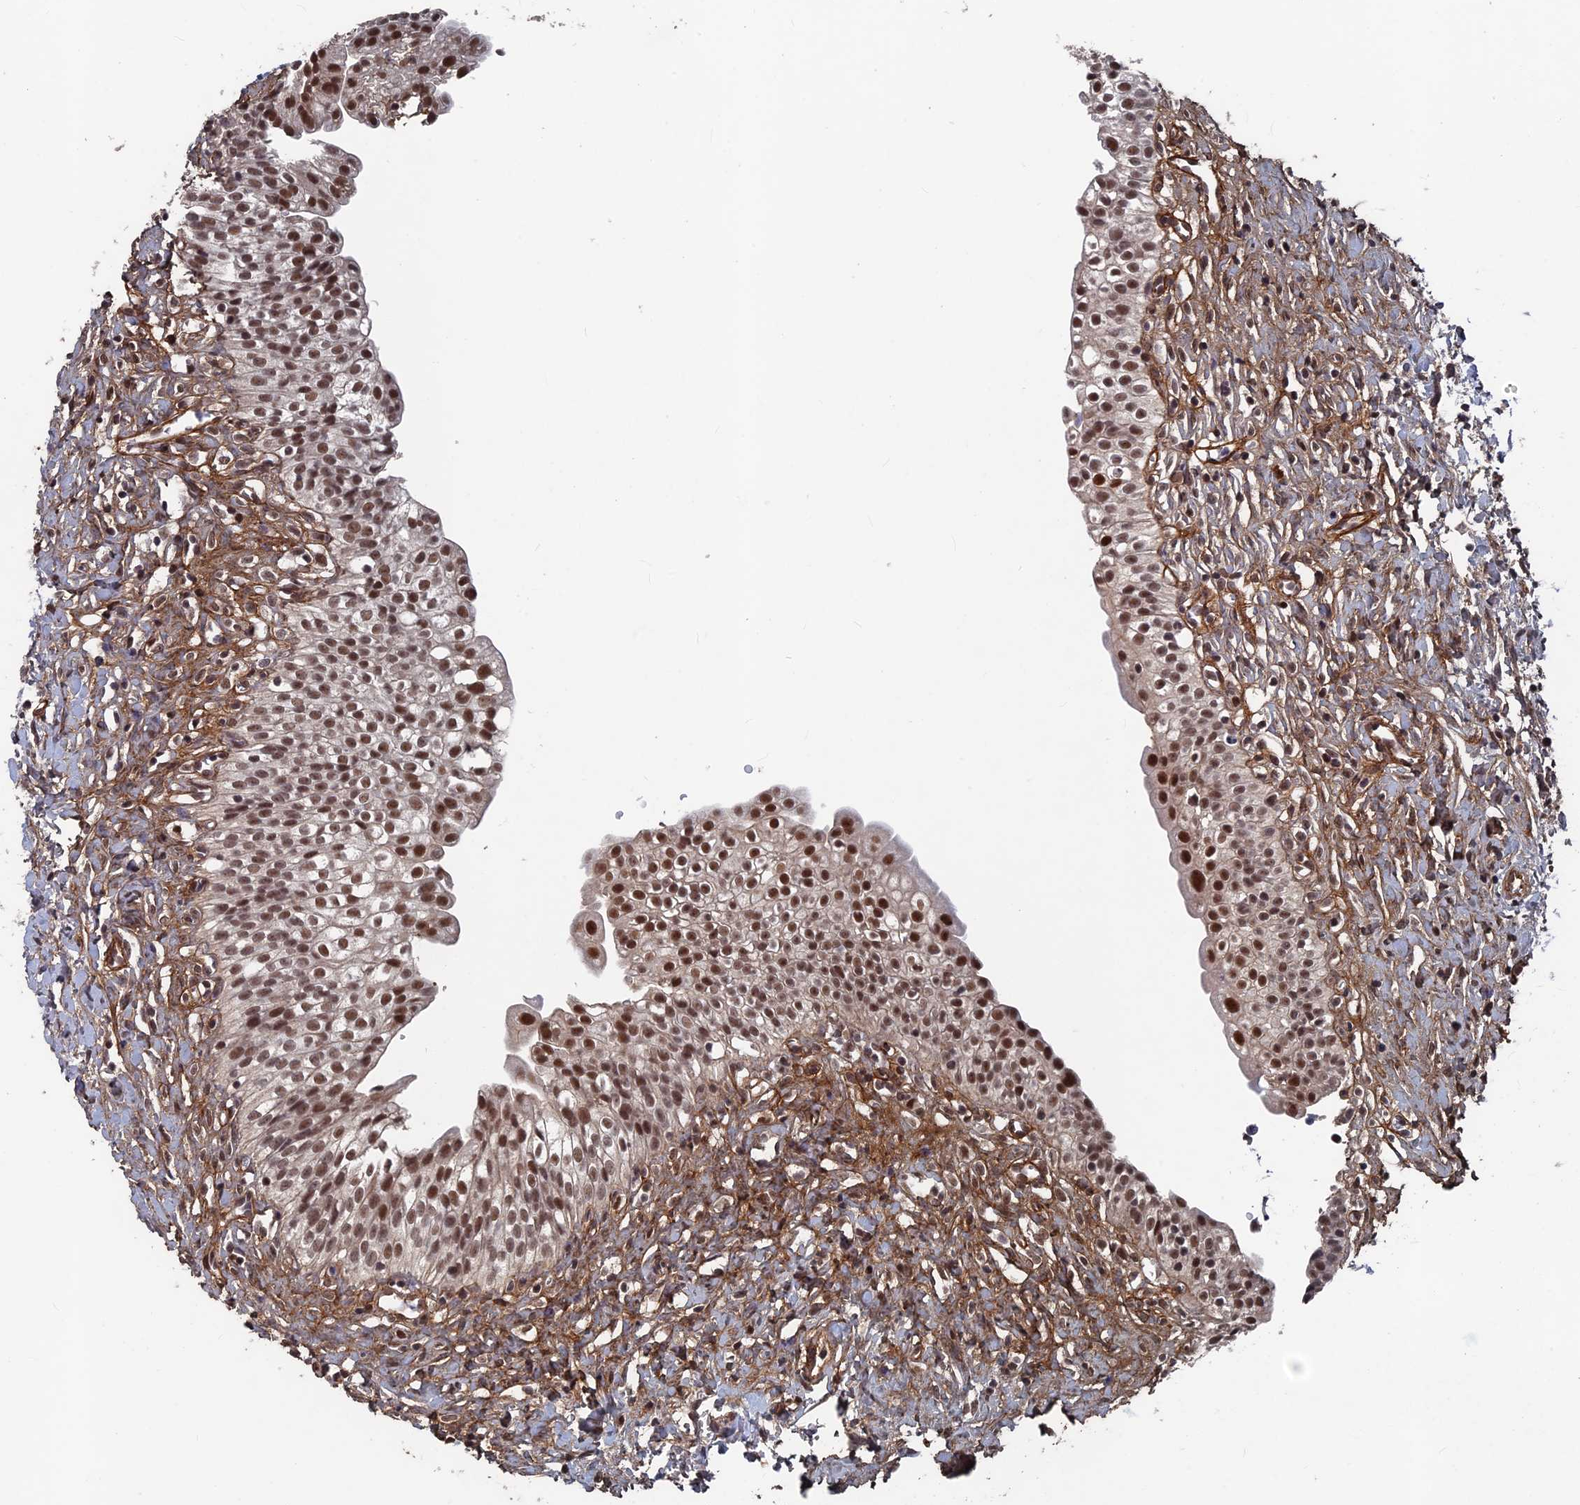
{"staining": {"intensity": "strong", "quantity": ">75%", "location": "nuclear"}, "tissue": "urinary bladder", "cell_type": "Urothelial cells", "image_type": "normal", "snomed": [{"axis": "morphology", "description": "Normal tissue, NOS"}, {"axis": "topography", "description": "Urinary bladder"}], "caption": "The micrograph demonstrates staining of unremarkable urinary bladder, revealing strong nuclear protein positivity (brown color) within urothelial cells. The staining was performed using DAB, with brown indicating positive protein expression. Nuclei are stained blue with hematoxylin.", "gene": "SH3D21", "patient": {"sex": "male", "age": 51}}